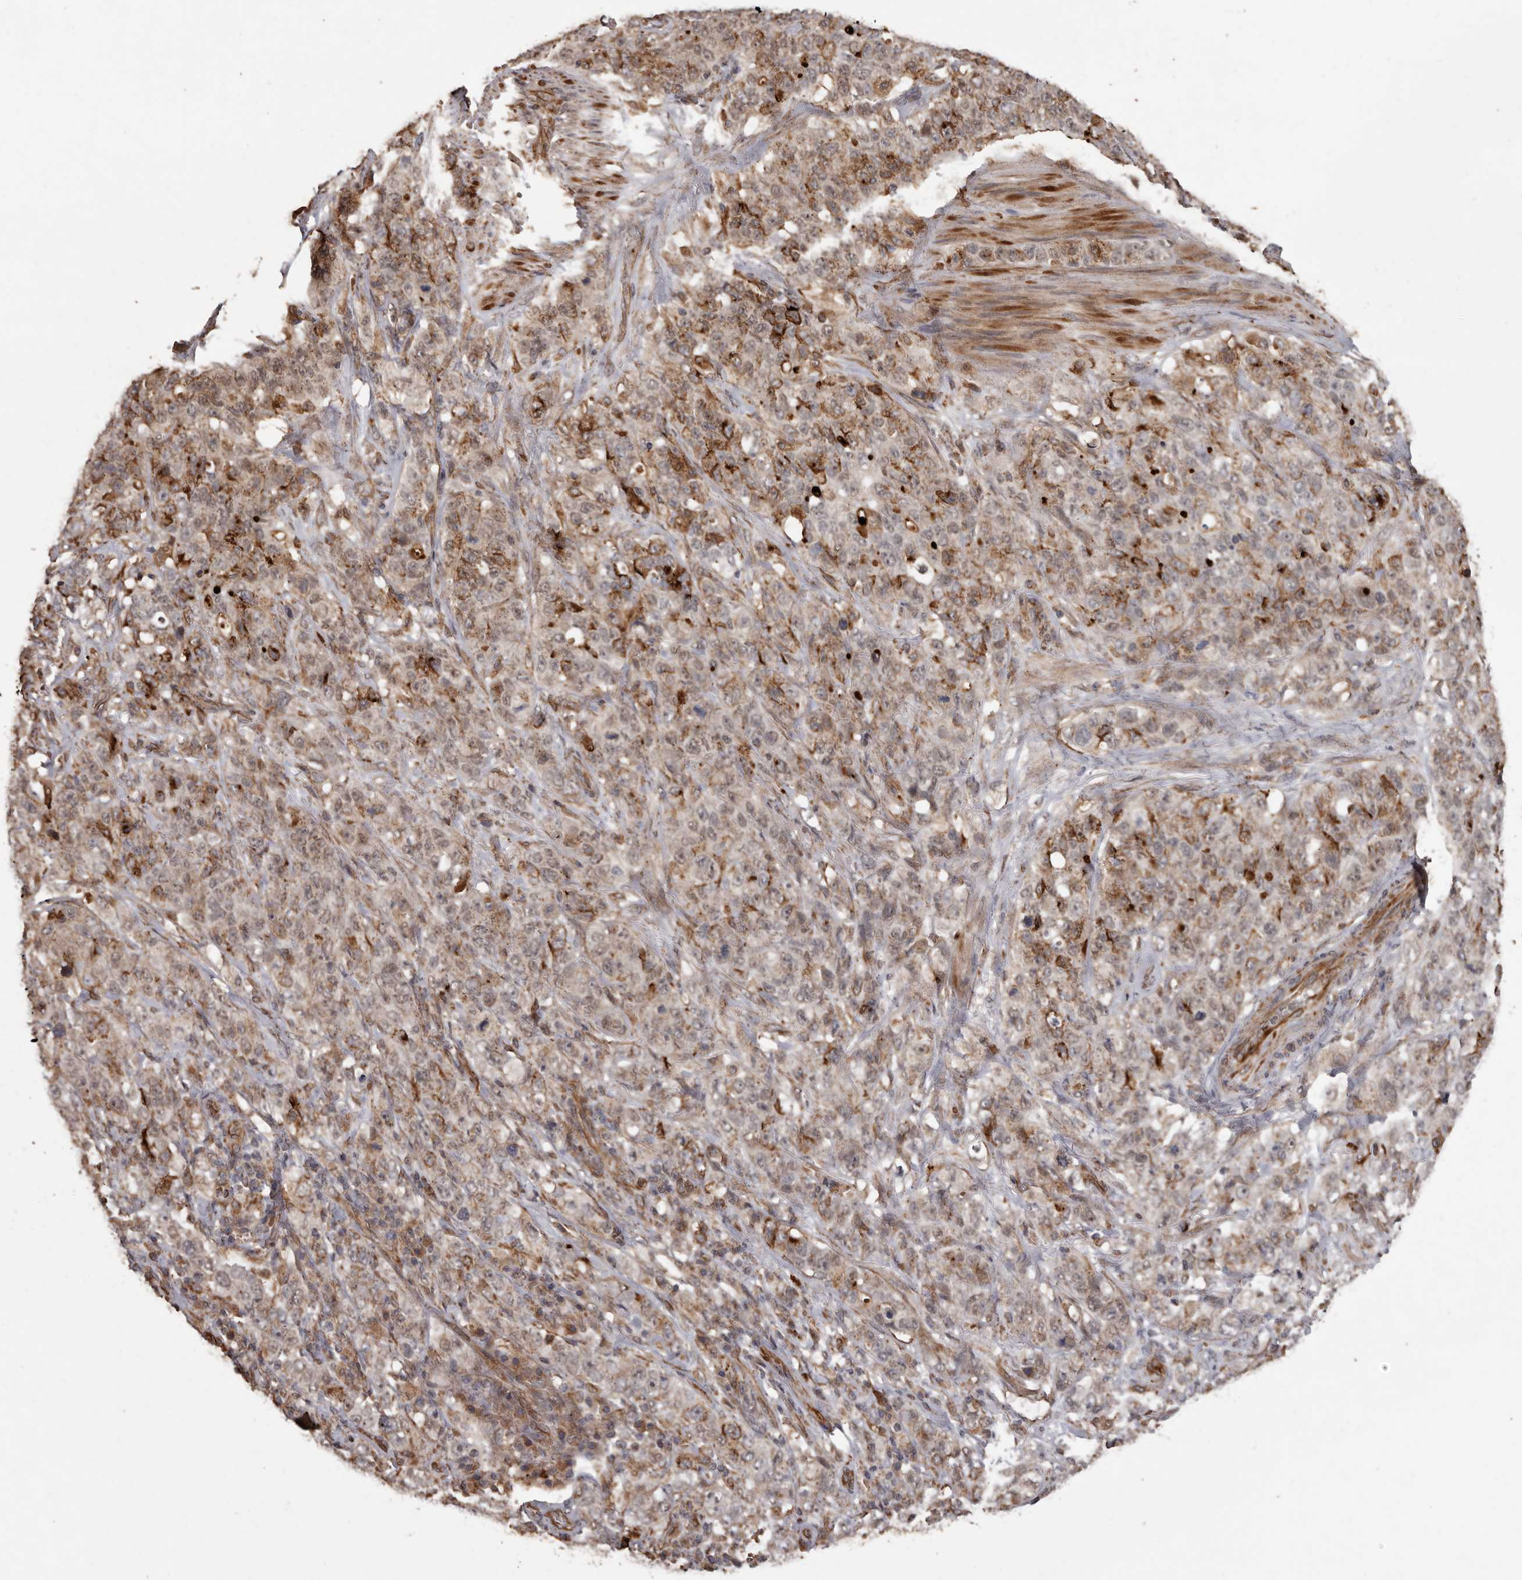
{"staining": {"intensity": "moderate", "quantity": ">75%", "location": "cytoplasmic/membranous"}, "tissue": "stomach cancer", "cell_type": "Tumor cells", "image_type": "cancer", "snomed": [{"axis": "morphology", "description": "Adenocarcinoma, NOS"}, {"axis": "topography", "description": "Stomach"}], "caption": "Tumor cells show moderate cytoplasmic/membranous positivity in about >75% of cells in adenocarcinoma (stomach).", "gene": "BRAT1", "patient": {"sex": "male", "age": 48}}